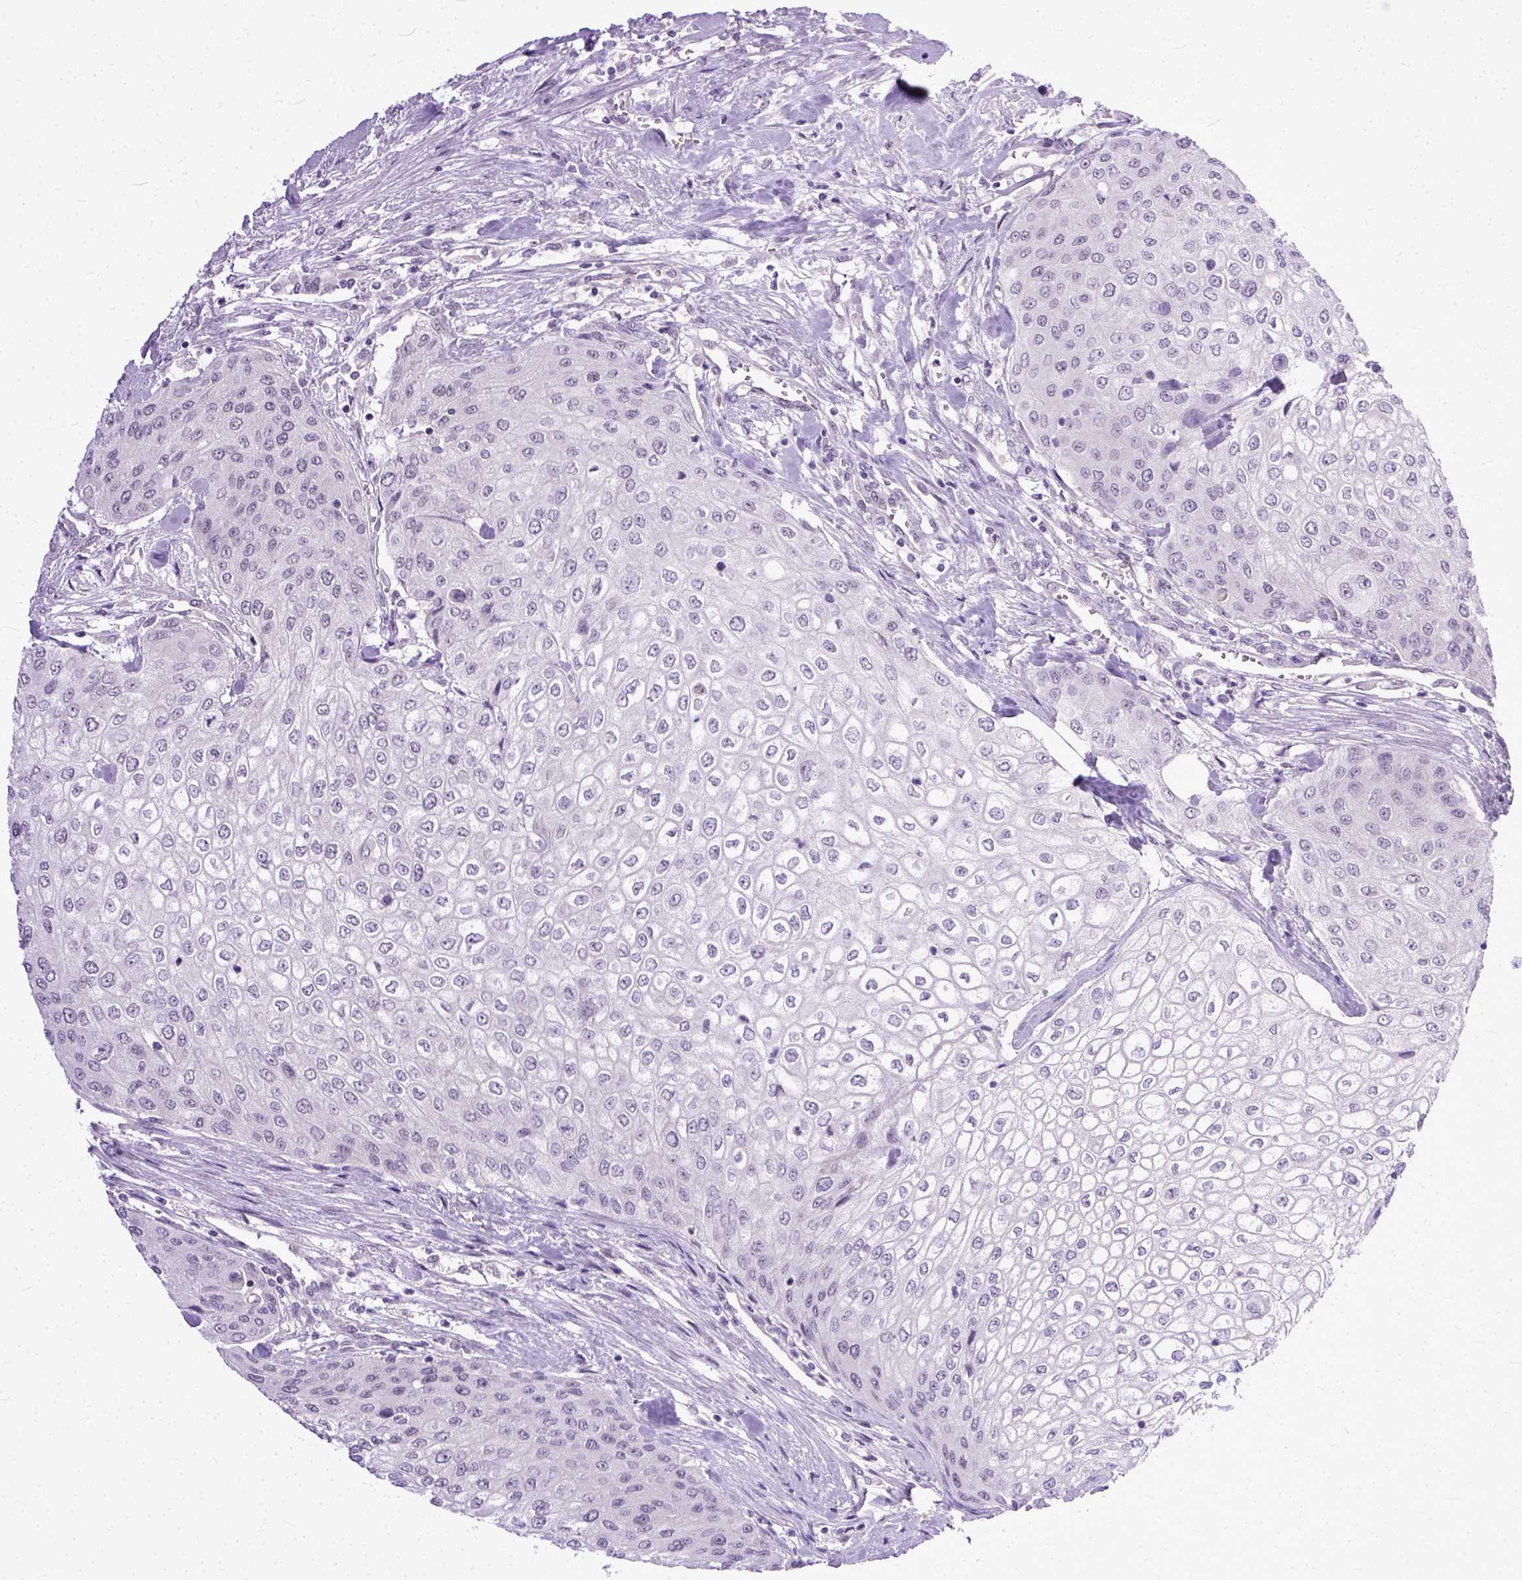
{"staining": {"intensity": "negative", "quantity": "none", "location": "none"}, "tissue": "urothelial cancer", "cell_type": "Tumor cells", "image_type": "cancer", "snomed": [{"axis": "morphology", "description": "Urothelial carcinoma, High grade"}, {"axis": "topography", "description": "Urinary bladder"}], "caption": "There is no significant staining in tumor cells of high-grade urothelial carcinoma.", "gene": "TCEAL7", "patient": {"sex": "male", "age": 62}}